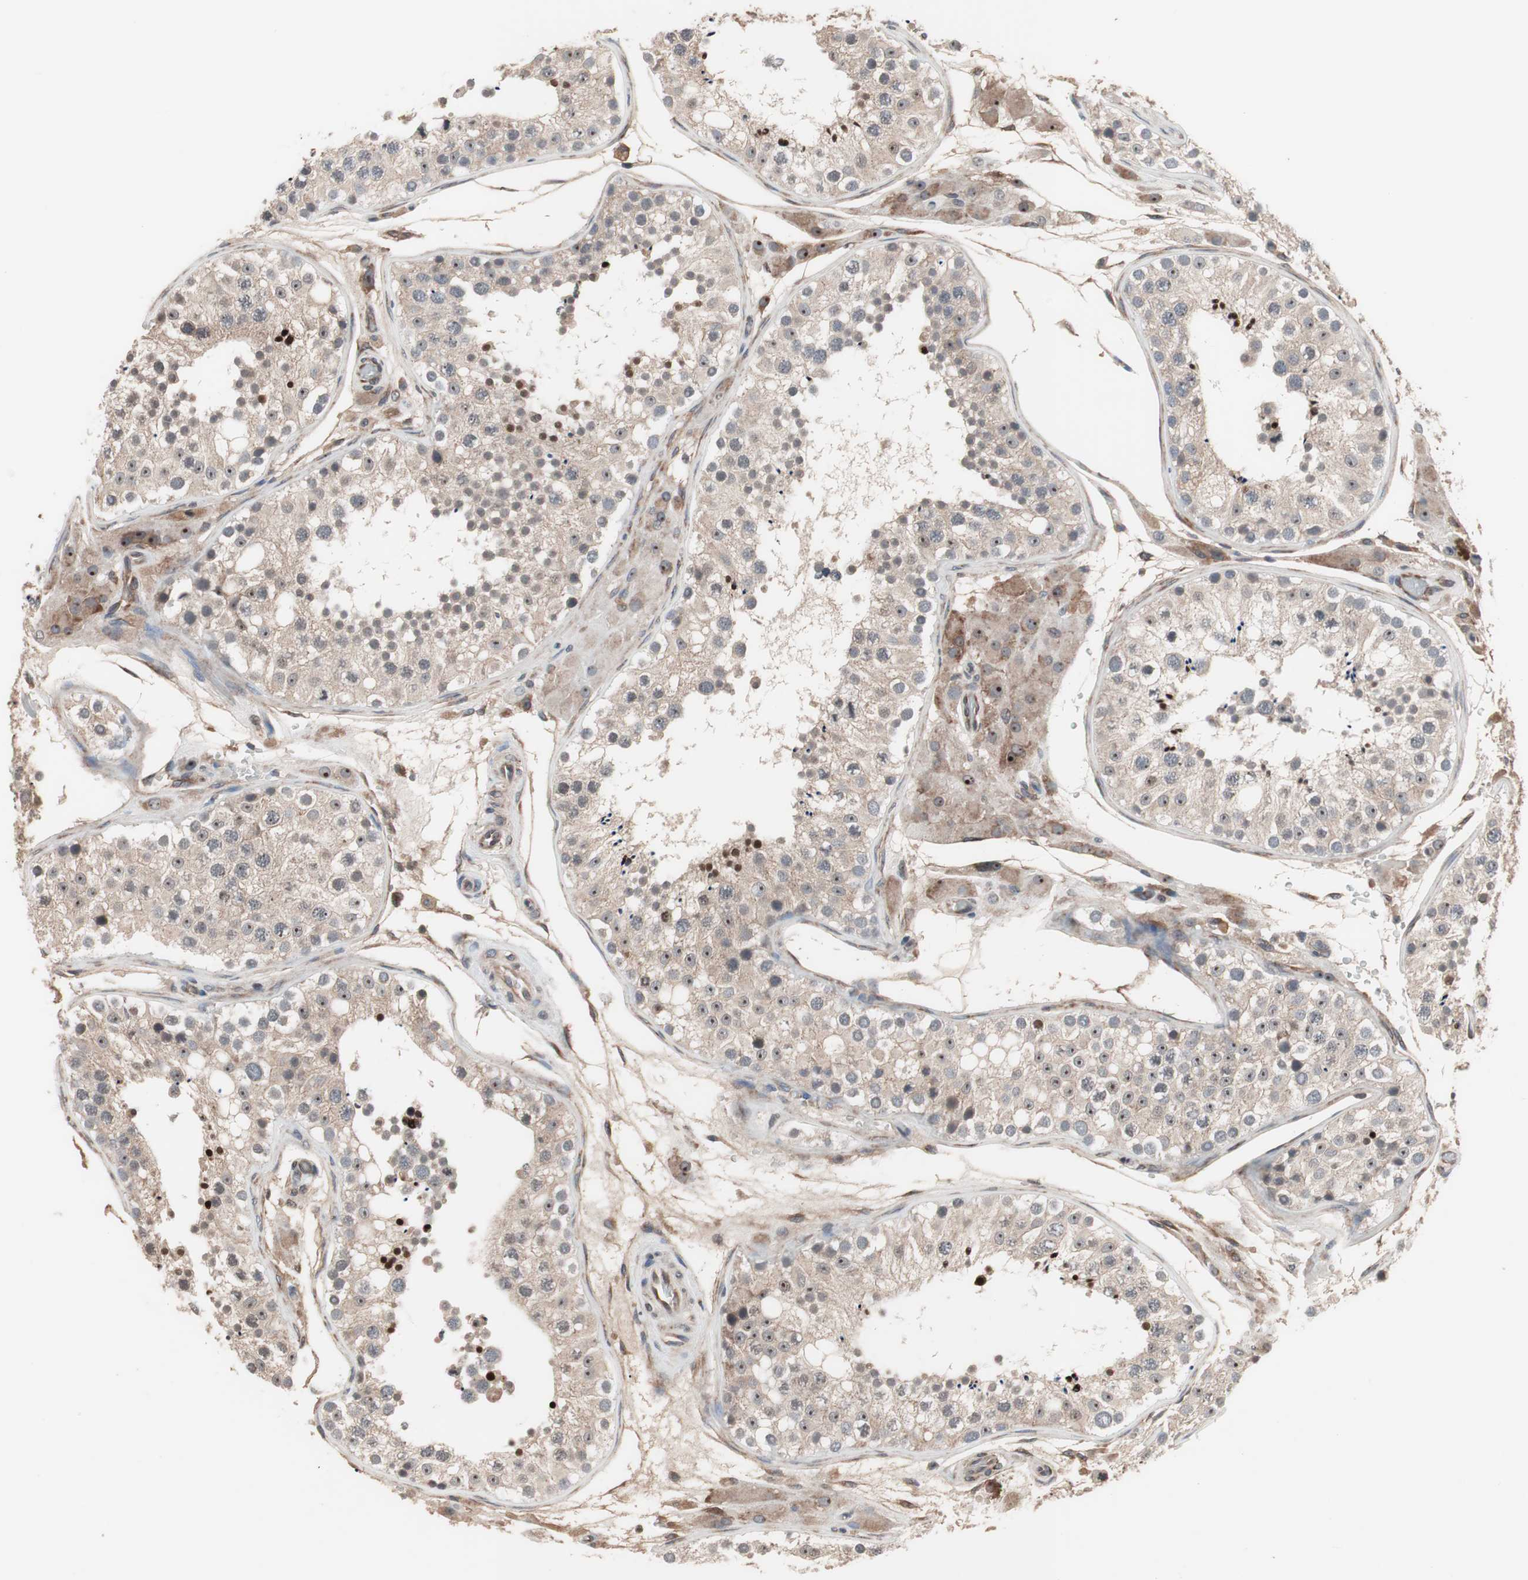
{"staining": {"intensity": "weak", "quantity": ">75%", "location": "cytoplasmic/membranous,nuclear"}, "tissue": "testis", "cell_type": "Cells in seminiferous ducts", "image_type": "normal", "snomed": [{"axis": "morphology", "description": "Normal tissue, NOS"}, {"axis": "topography", "description": "Testis"}], "caption": "Protein expression analysis of unremarkable human testis reveals weak cytoplasmic/membranous,nuclear positivity in about >75% of cells in seminiferous ducts. (DAB (3,3'-diaminobenzidine) = brown stain, brightfield microscopy at high magnification).", "gene": "IRS1", "patient": {"sex": "male", "age": 26}}